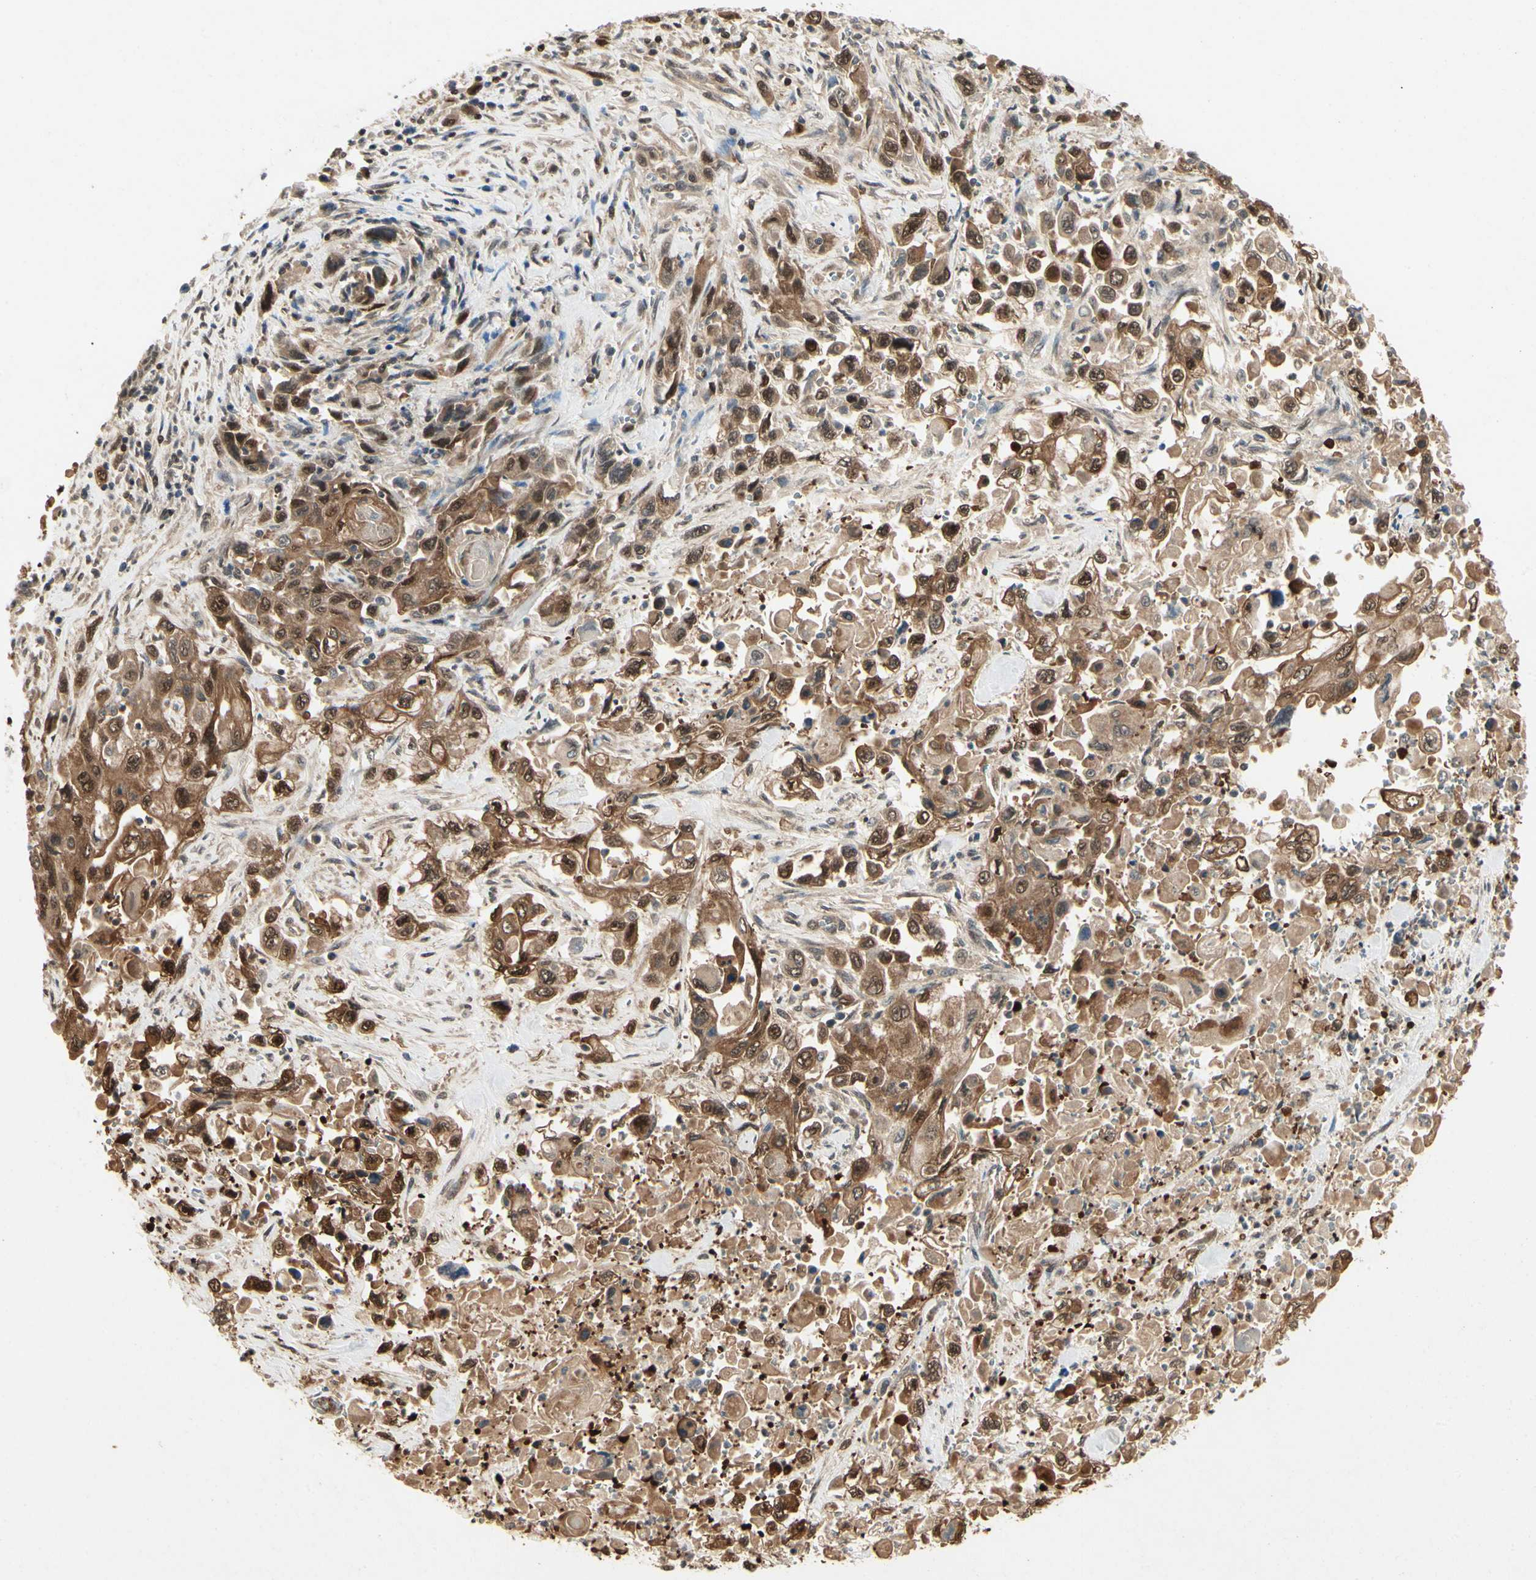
{"staining": {"intensity": "moderate", "quantity": ">75%", "location": "cytoplasmic/membranous,nuclear"}, "tissue": "pancreatic cancer", "cell_type": "Tumor cells", "image_type": "cancer", "snomed": [{"axis": "morphology", "description": "Adenocarcinoma, NOS"}, {"axis": "topography", "description": "Pancreas"}], "caption": "Immunohistochemistry image of pancreatic adenocarcinoma stained for a protein (brown), which displays medium levels of moderate cytoplasmic/membranous and nuclear positivity in approximately >75% of tumor cells.", "gene": "YWHAQ", "patient": {"sex": "male", "age": 70}}